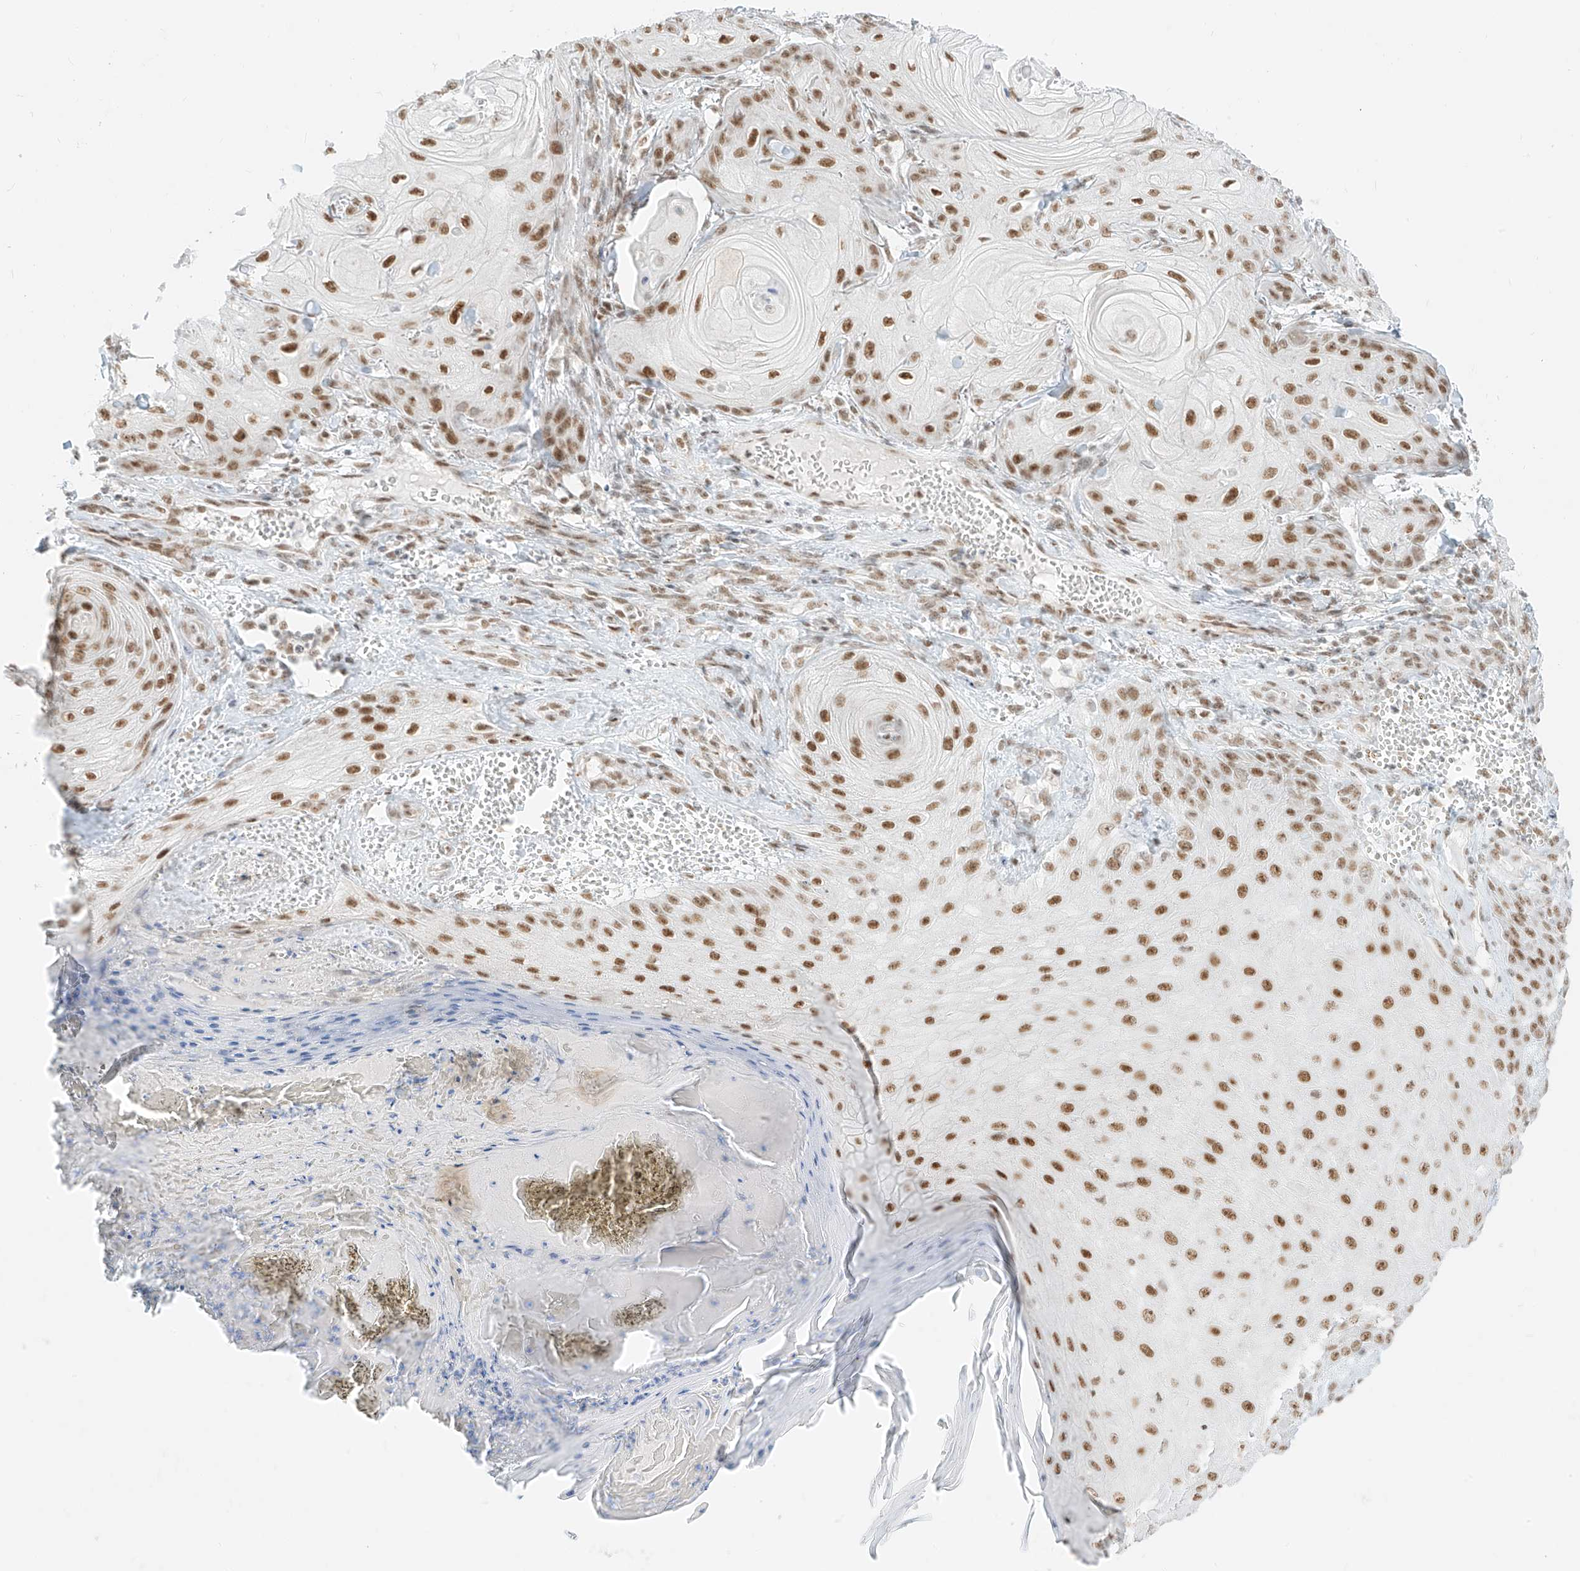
{"staining": {"intensity": "moderate", "quantity": ">75%", "location": "nuclear"}, "tissue": "skin cancer", "cell_type": "Tumor cells", "image_type": "cancer", "snomed": [{"axis": "morphology", "description": "Squamous cell carcinoma, NOS"}, {"axis": "topography", "description": "Skin"}], "caption": "Skin cancer (squamous cell carcinoma) stained with DAB IHC displays medium levels of moderate nuclear positivity in approximately >75% of tumor cells. The staining is performed using DAB (3,3'-diaminobenzidine) brown chromogen to label protein expression. The nuclei are counter-stained blue using hematoxylin.", "gene": "SUPT5H", "patient": {"sex": "male", "age": 74}}